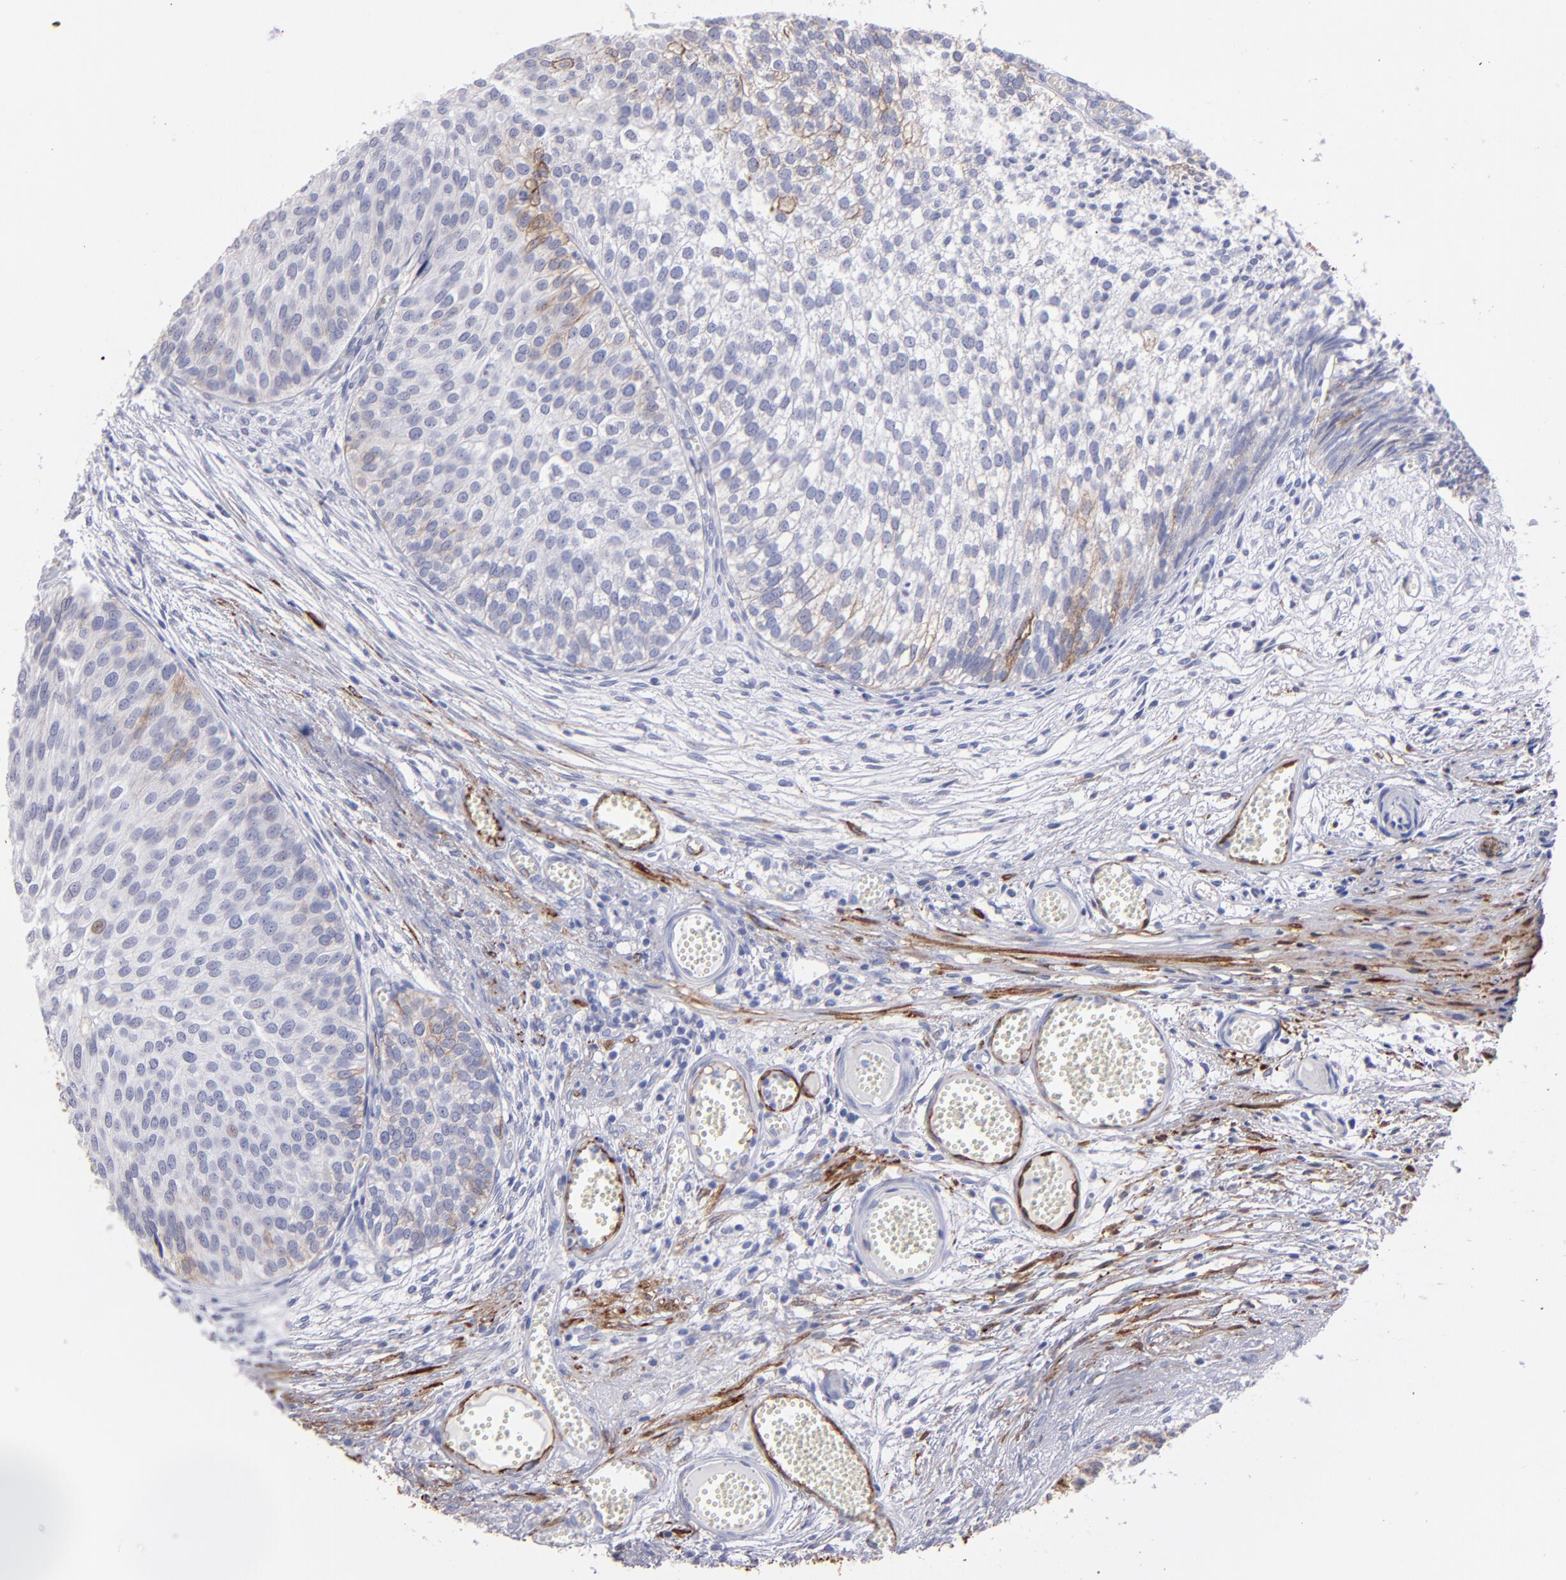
{"staining": {"intensity": "weak", "quantity": "<25%", "location": "cytoplasmic/membranous"}, "tissue": "urothelial cancer", "cell_type": "Tumor cells", "image_type": "cancer", "snomed": [{"axis": "morphology", "description": "Urothelial carcinoma, Low grade"}, {"axis": "topography", "description": "Urinary bladder"}], "caption": "The photomicrograph shows no significant positivity in tumor cells of urothelial cancer.", "gene": "AHNAK2", "patient": {"sex": "male", "age": 84}}